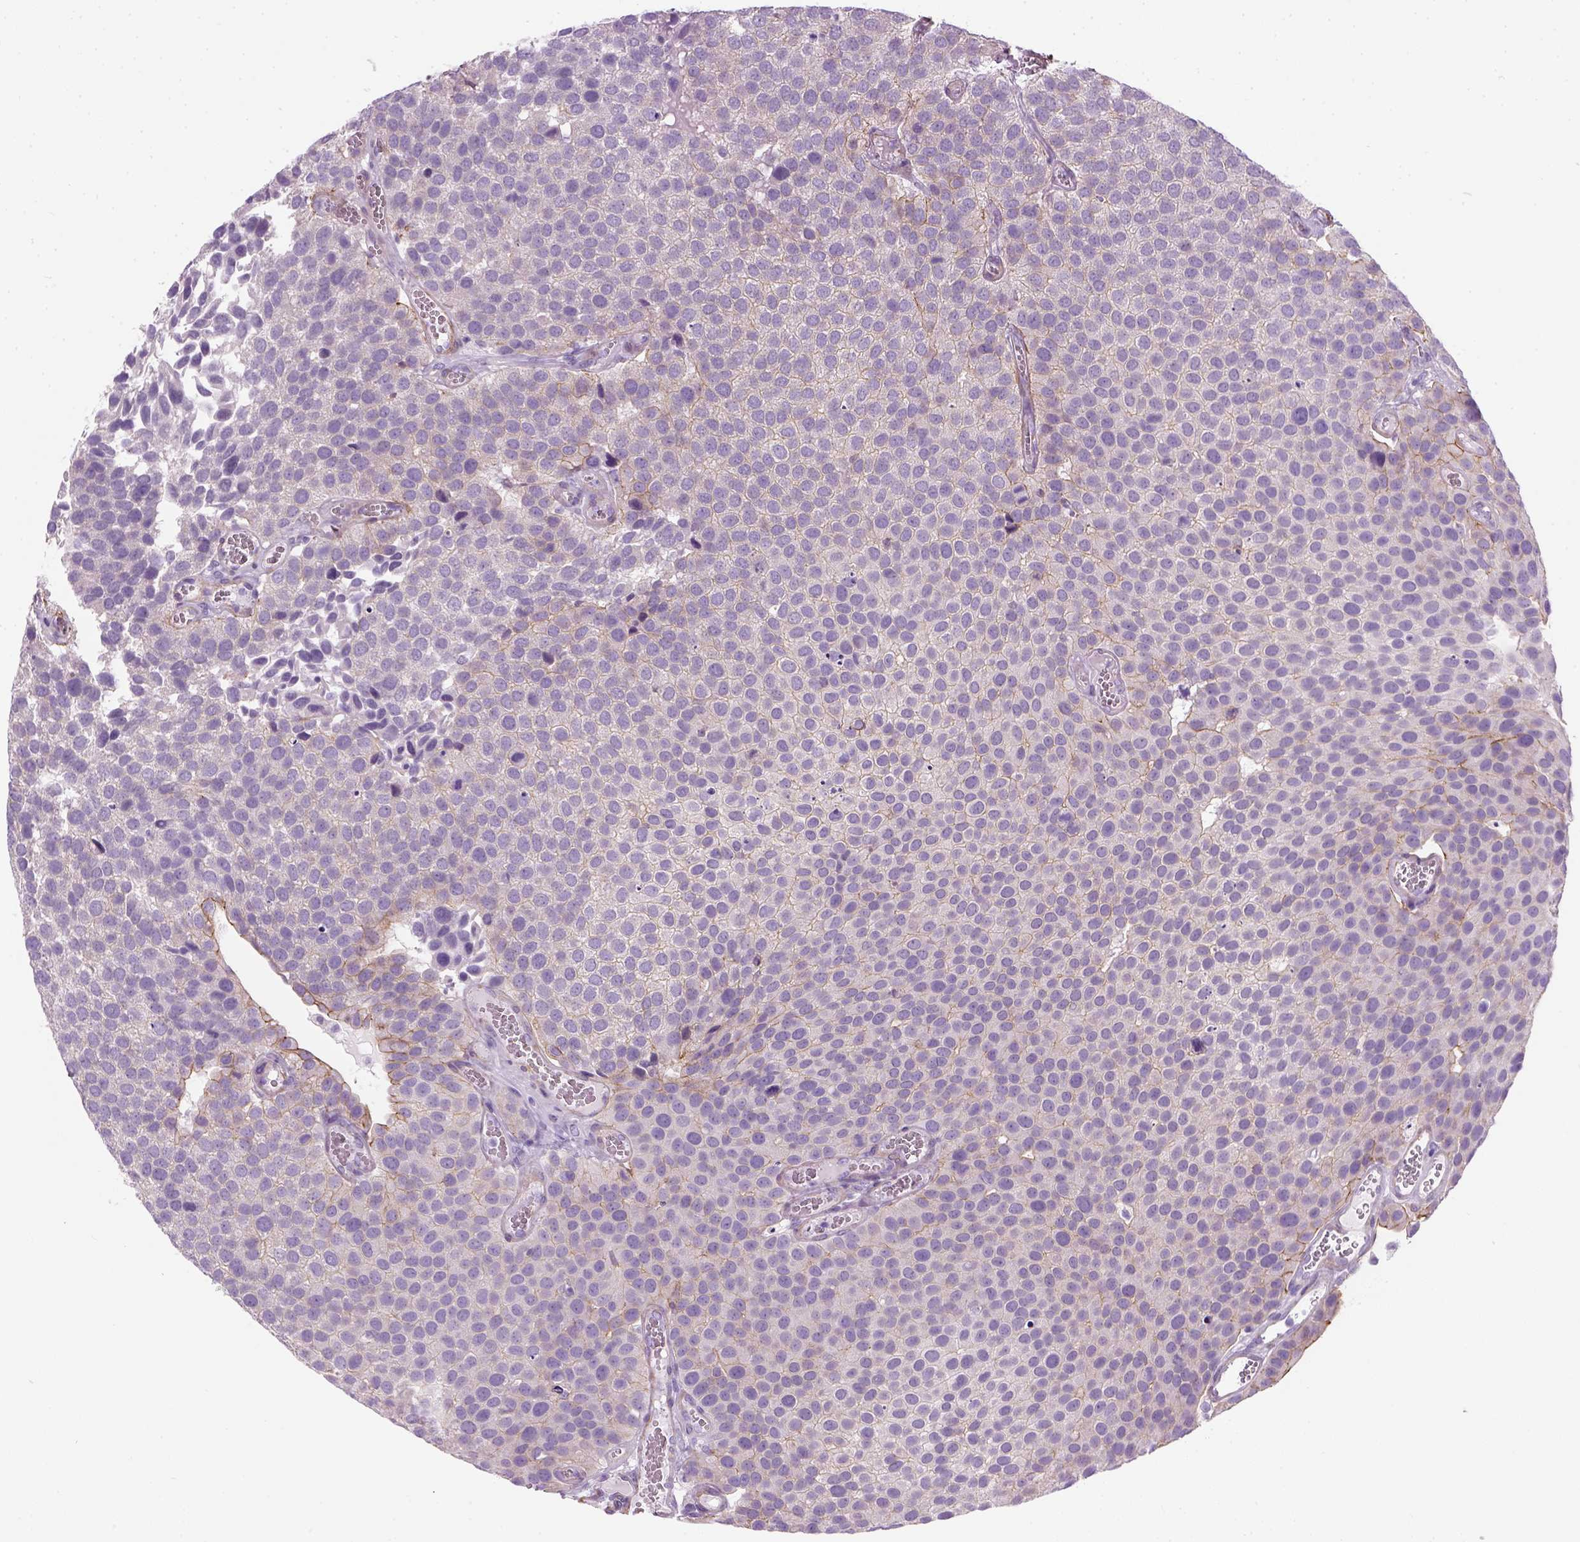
{"staining": {"intensity": "negative", "quantity": "none", "location": "none"}, "tissue": "urothelial cancer", "cell_type": "Tumor cells", "image_type": "cancer", "snomed": [{"axis": "morphology", "description": "Urothelial carcinoma, Low grade"}, {"axis": "topography", "description": "Urinary bladder"}], "caption": "This is a micrograph of immunohistochemistry staining of low-grade urothelial carcinoma, which shows no staining in tumor cells. The staining is performed using DAB brown chromogen with nuclei counter-stained in using hematoxylin.", "gene": "FAM161A", "patient": {"sex": "female", "age": 69}}